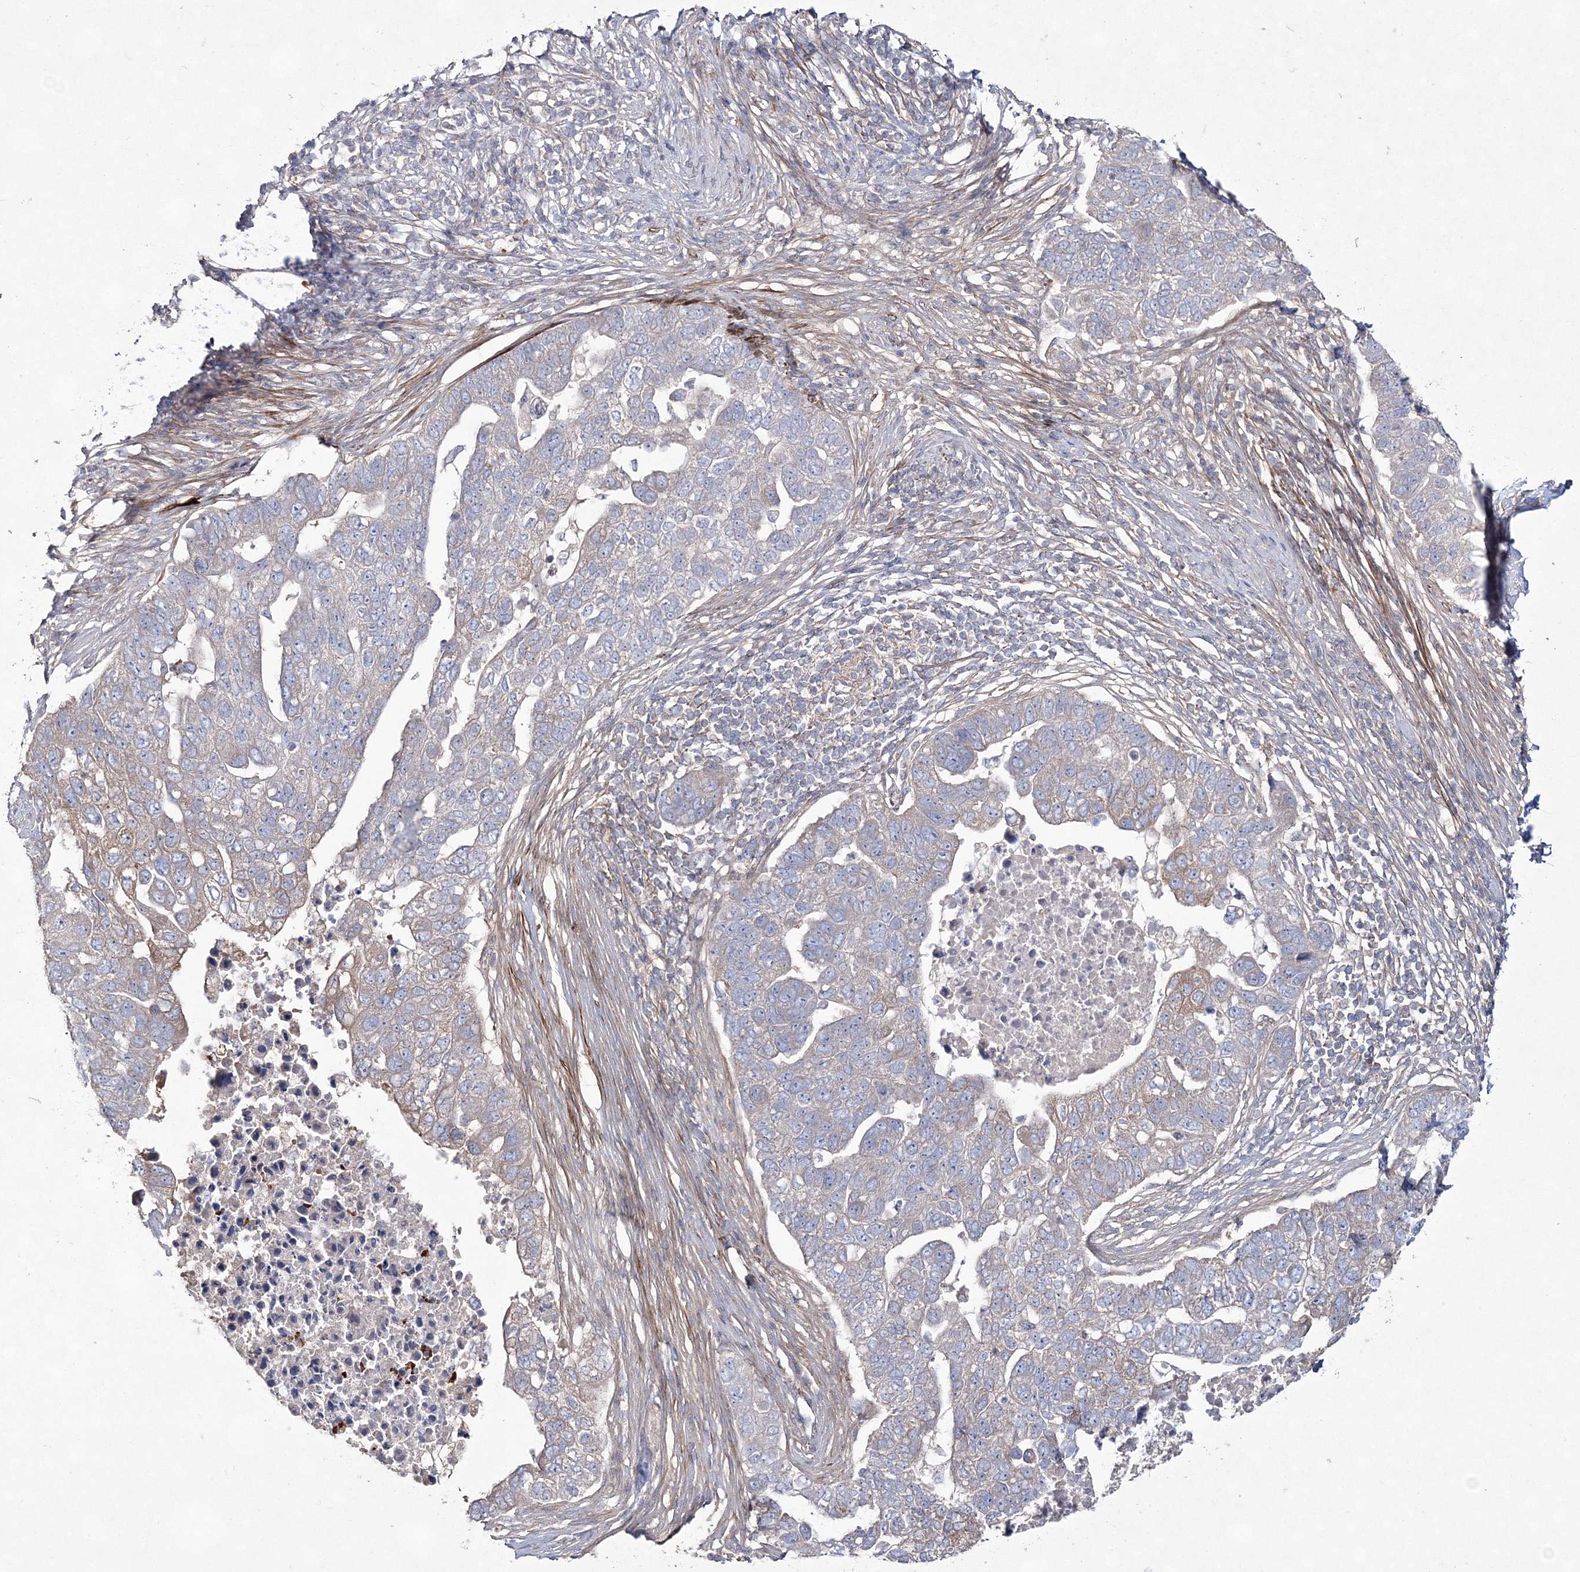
{"staining": {"intensity": "negative", "quantity": "none", "location": "none"}, "tissue": "pancreatic cancer", "cell_type": "Tumor cells", "image_type": "cancer", "snomed": [{"axis": "morphology", "description": "Adenocarcinoma, NOS"}, {"axis": "topography", "description": "Pancreas"}], "caption": "High magnification brightfield microscopy of pancreatic adenocarcinoma stained with DAB (3,3'-diaminobenzidine) (brown) and counterstained with hematoxylin (blue): tumor cells show no significant expression. The staining was performed using DAB to visualize the protein expression in brown, while the nuclei were stained in blue with hematoxylin (Magnification: 20x).", "gene": "ZSWIM6", "patient": {"sex": "female", "age": 61}}